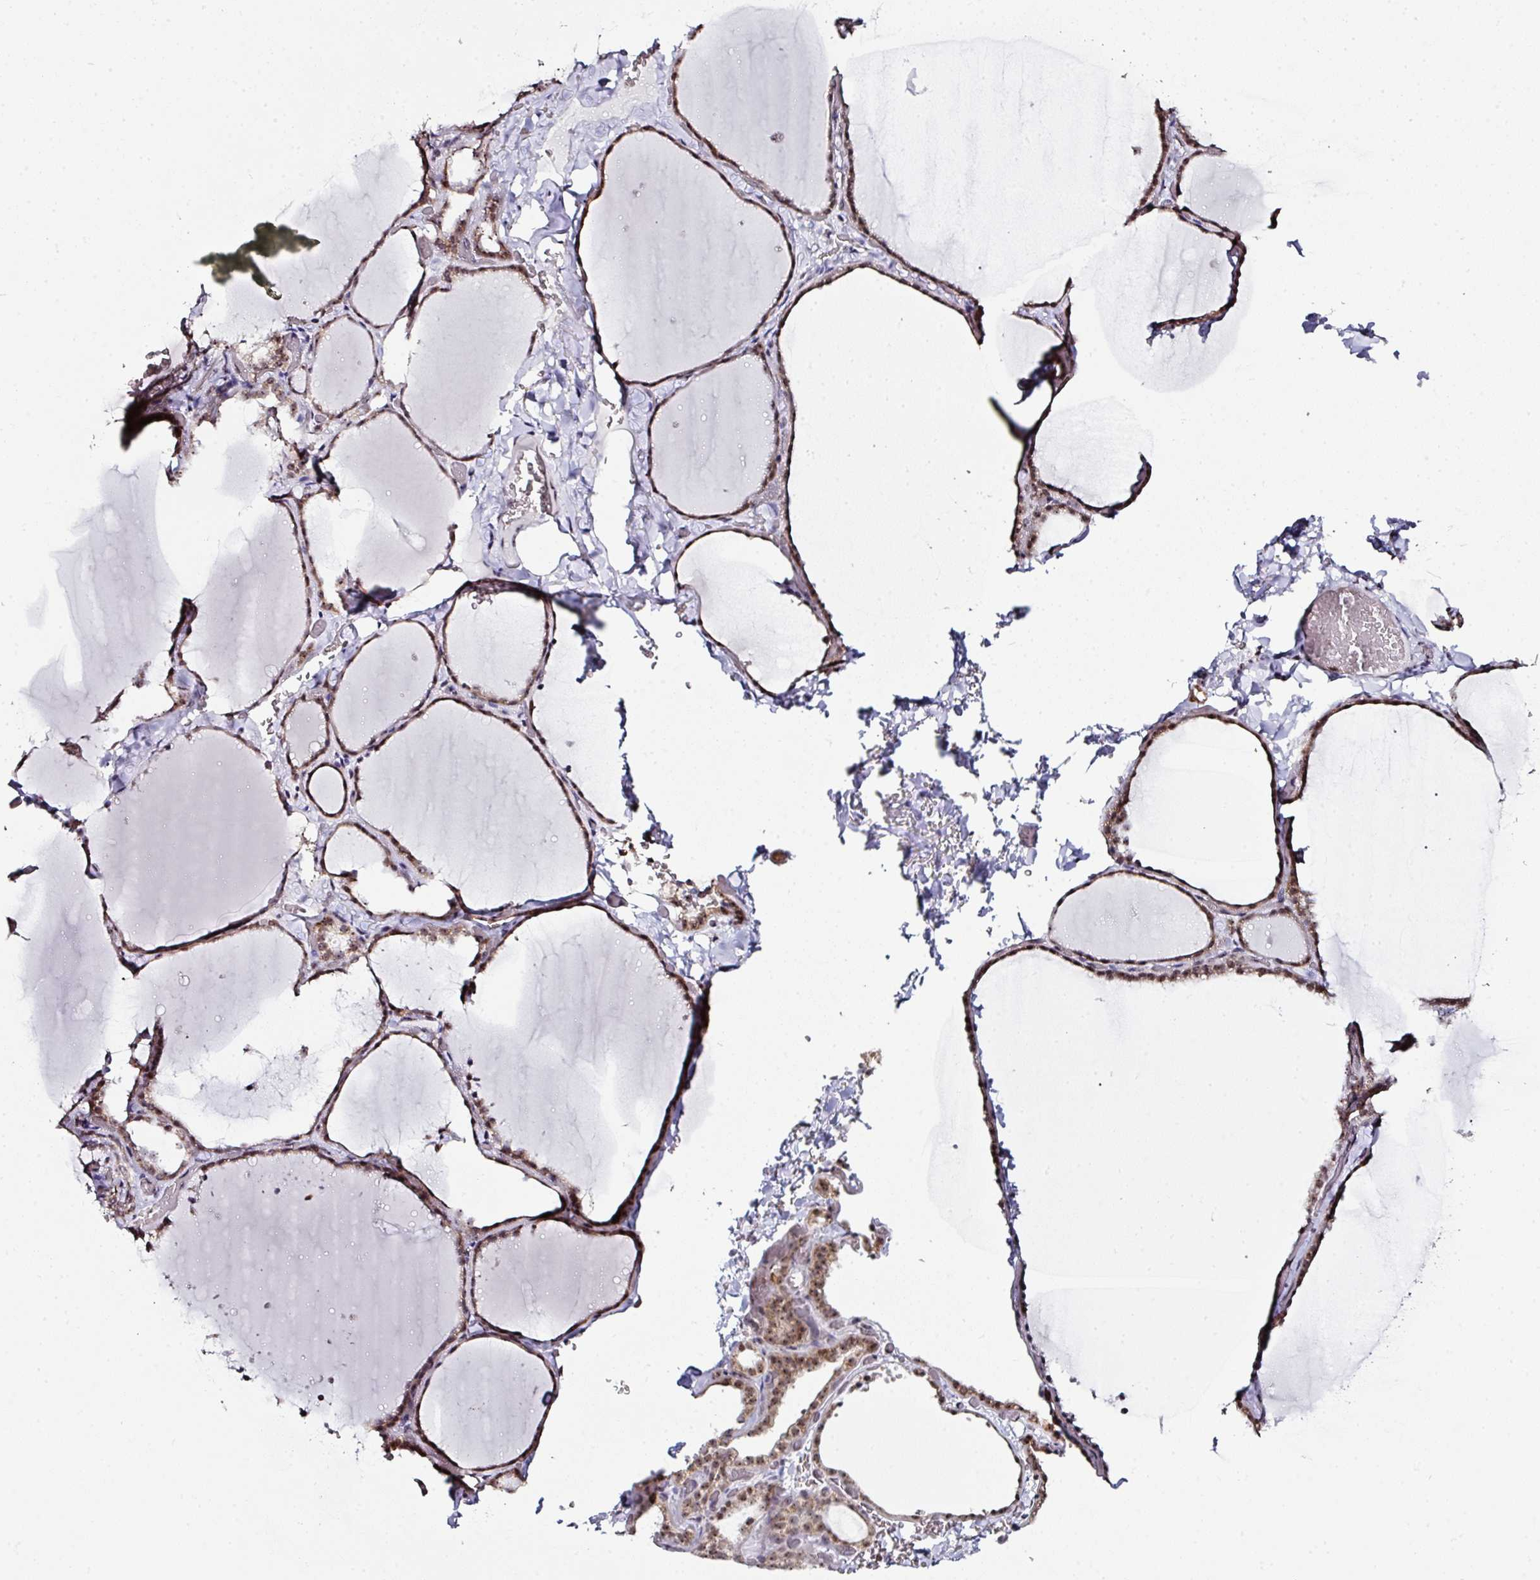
{"staining": {"intensity": "moderate", "quantity": ">75%", "location": "cytoplasmic/membranous,nuclear"}, "tissue": "thyroid gland", "cell_type": "Glandular cells", "image_type": "normal", "snomed": [{"axis": "morphology", "description": "Normal tissue, NOS"}, {"axis": "topography", "description": "Thyroid gland"}], "caption": "Moderate cytoplasmic/membranous,nuclear staining for a protein is seen in approximately >75% of glandular cells of benign thyroid gland using IHC.", "gene": "NACC2", "patient": {"sex": "female", "age": 22}}